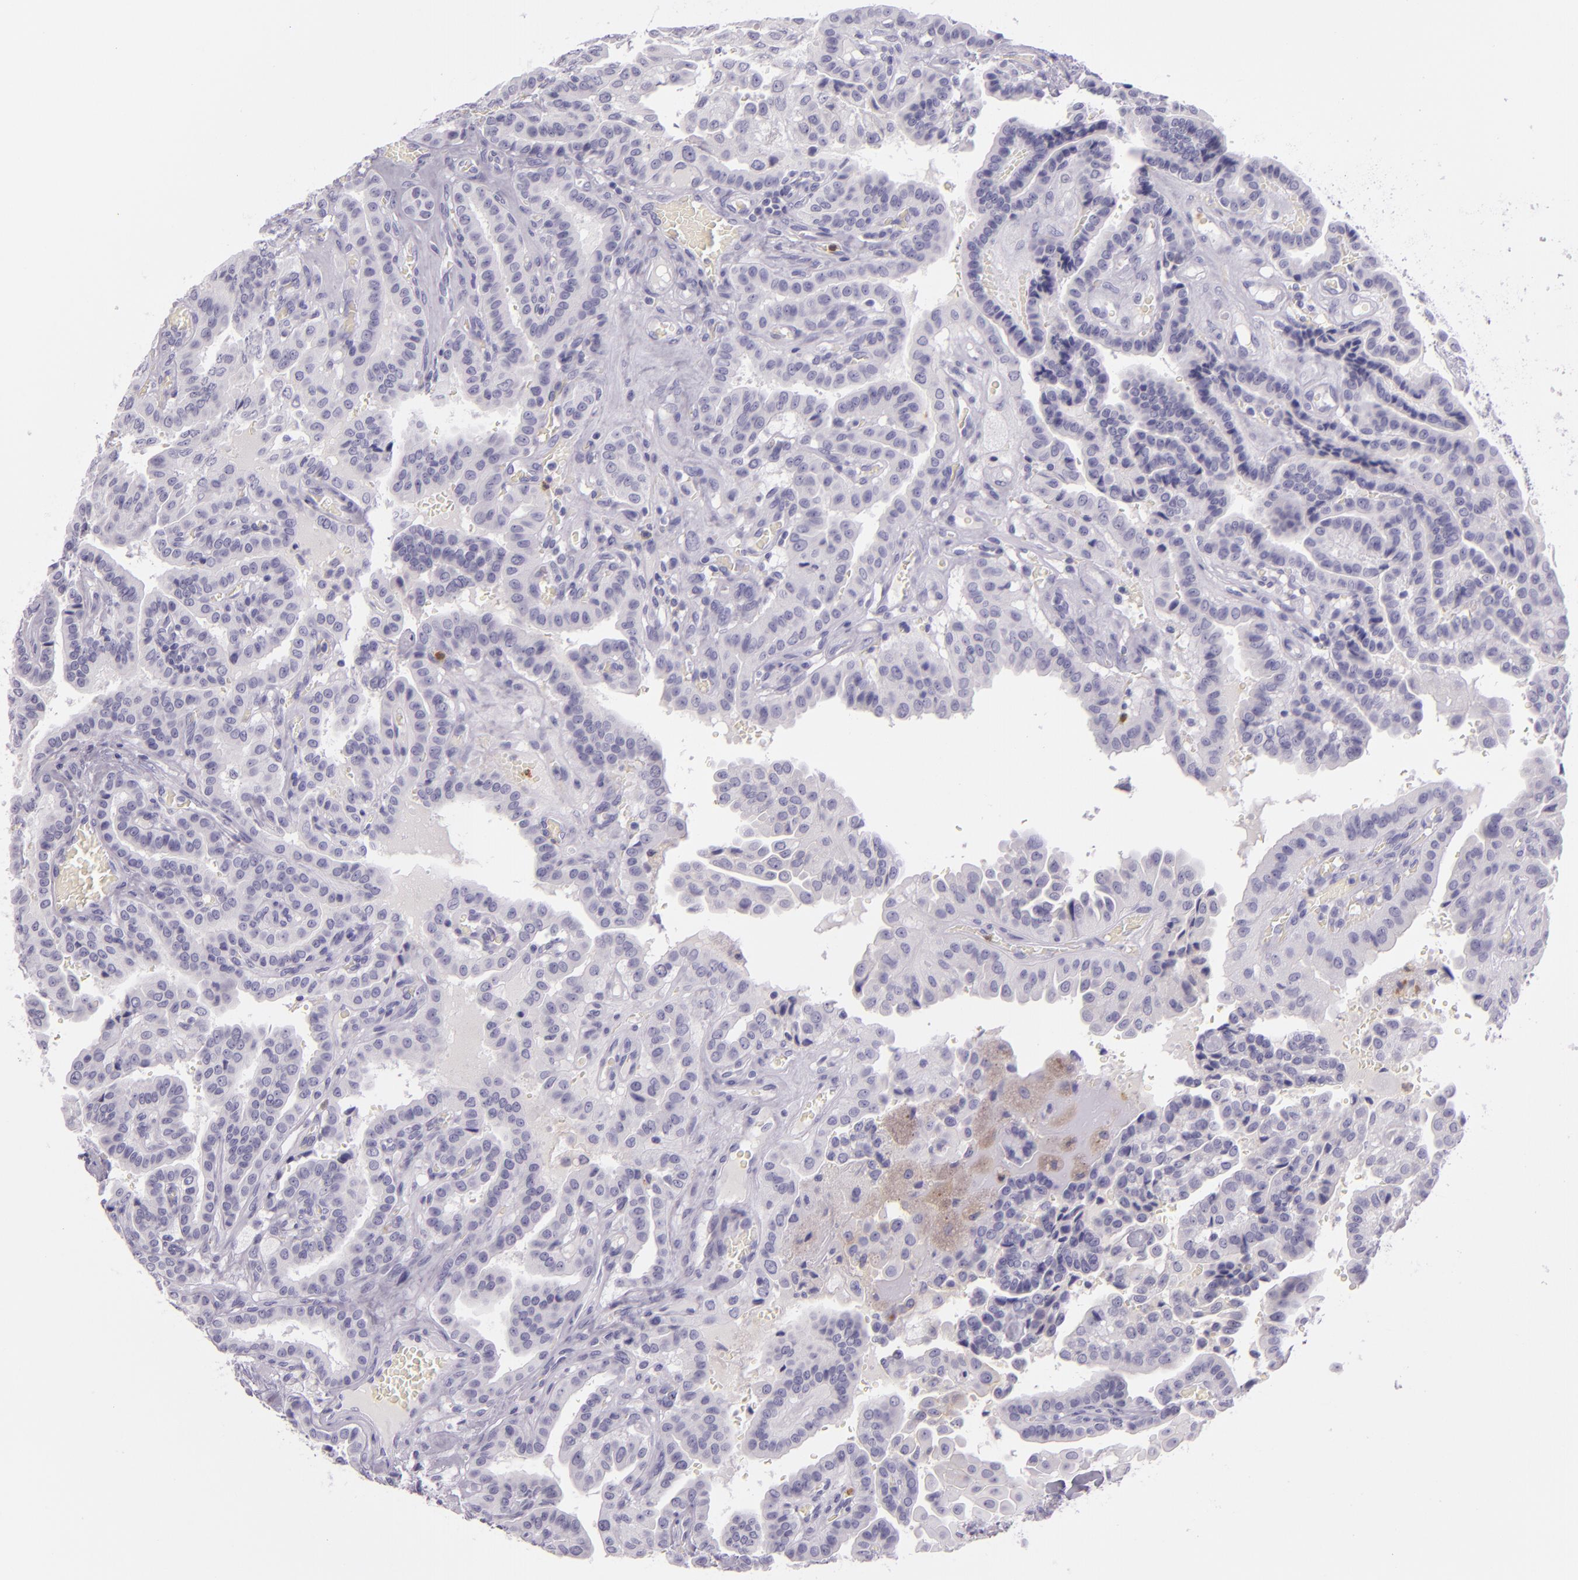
{"staining": {"intensity": "negative", "quantity": "none", "location": "none"}, "tissue": "thyroid cancer", "cell_type": "Tumor cells", "image_type": "cancer", "snomed": [{"axis": "morphology", "description": "Papillary adenocarcinoma, NOS"}, {"axis": "topography", "description": "Thyroid gland"}], "caption": "A photomicrograph of human thyroid cancer is negative for staining in tumor cells.", "gene": "CEACAM1", "patient": {"sex": "male", "age": 87}}